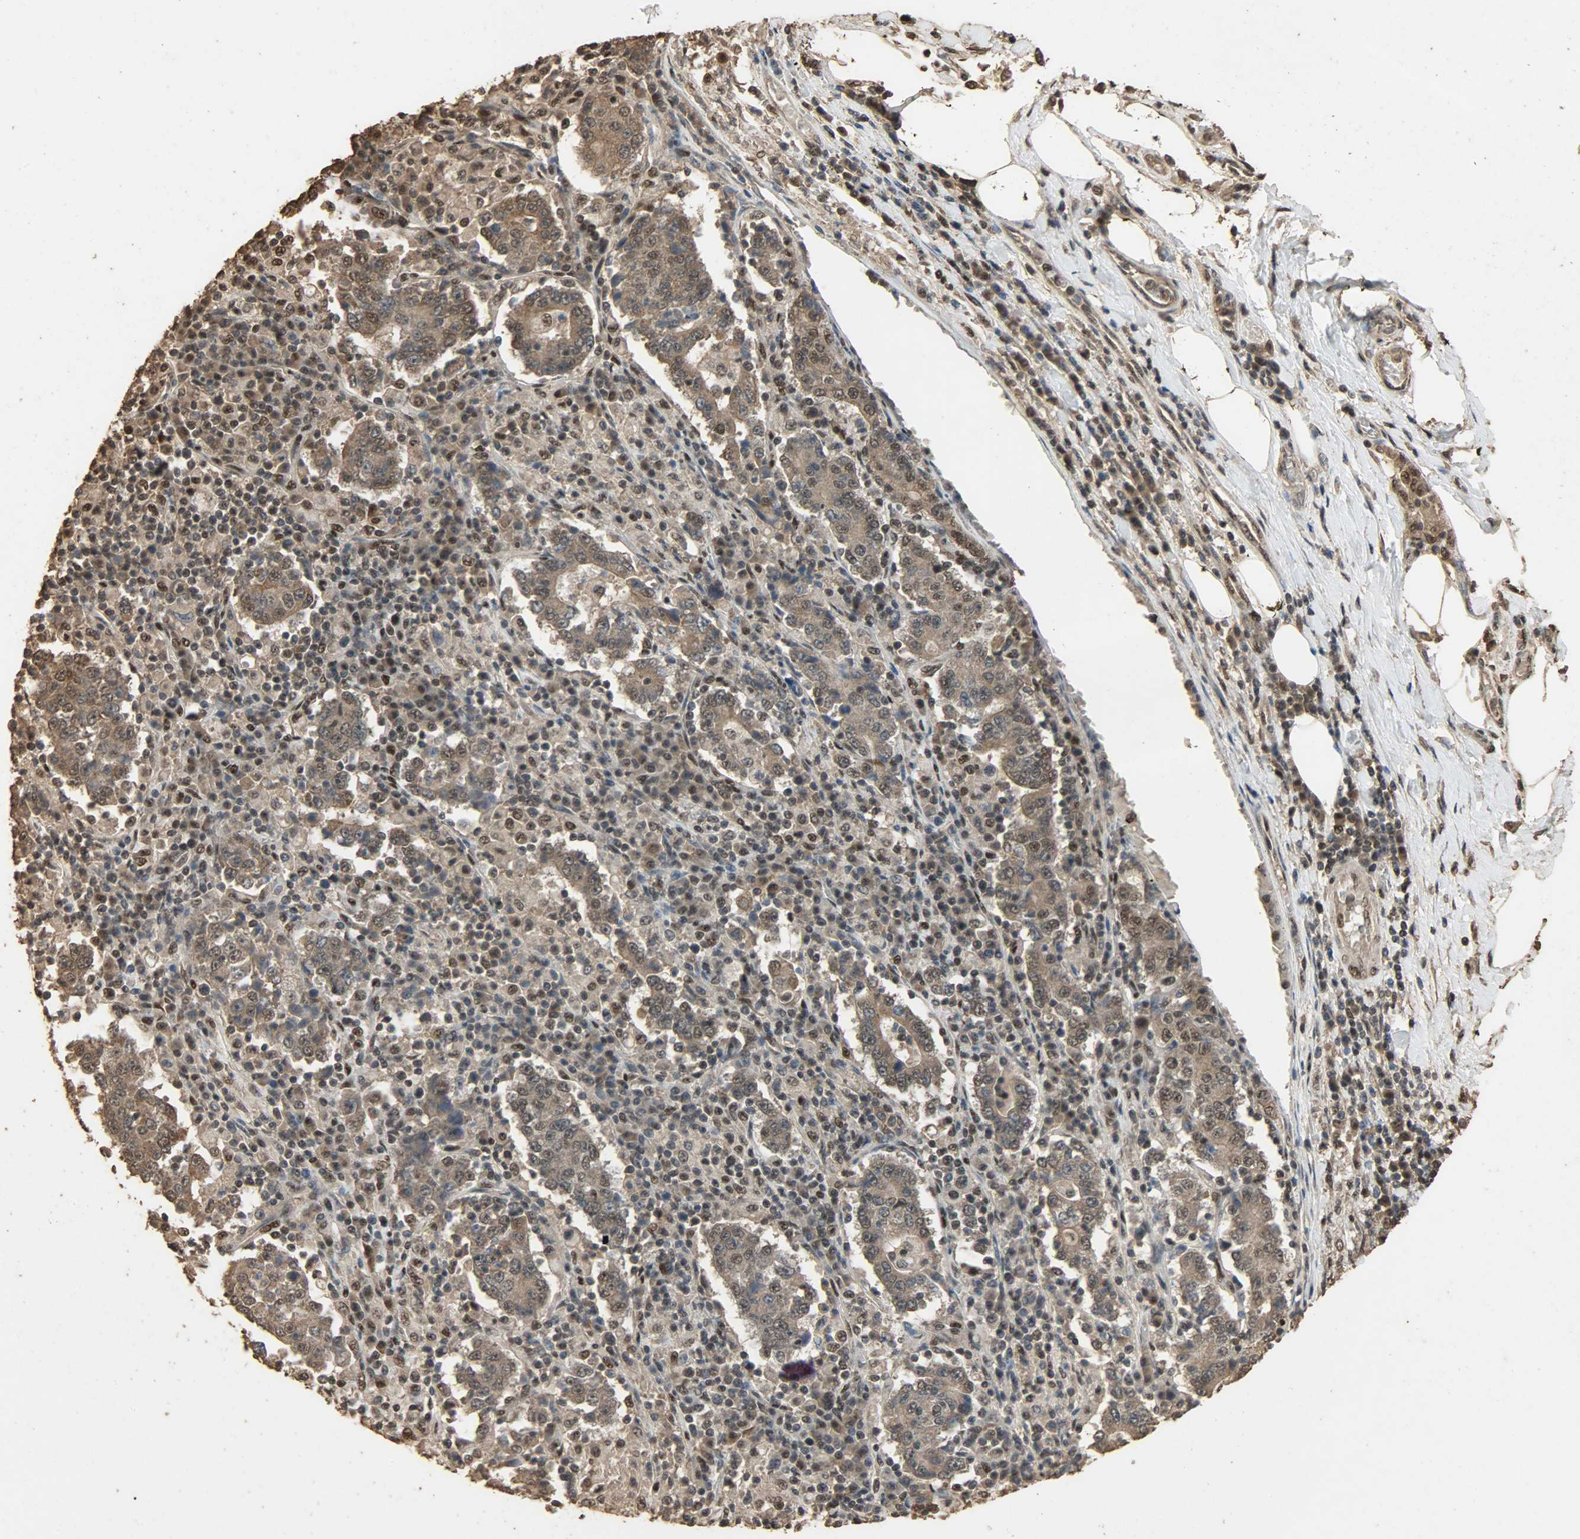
{"staining": {"intensity": "moderate", "quantity": ">75%", "location": "cytoplasmic/membranous"}, "tissue": "stomach cancer", "cell_type": "Tumor cells", "image_type": "cancer", "snomed": [{"axis": "morphology", "description": "Normal tissue, NOS"}, {"axis": "morphology", "description": "Adenocarcinoma, NOS"}, {"axis": "topography", "description": "Stomach, upper"}, {"axis": "topography", "description": "Stomach"}], "caption": "This is an image of immunohistochemistry staining of adenocarcinoma (stomach), which shows moderate staining in the cytoplasmic/membranous of tumor cells.", "gene": "CCNT2", "patient": {"sex": "male", "age": 59}}